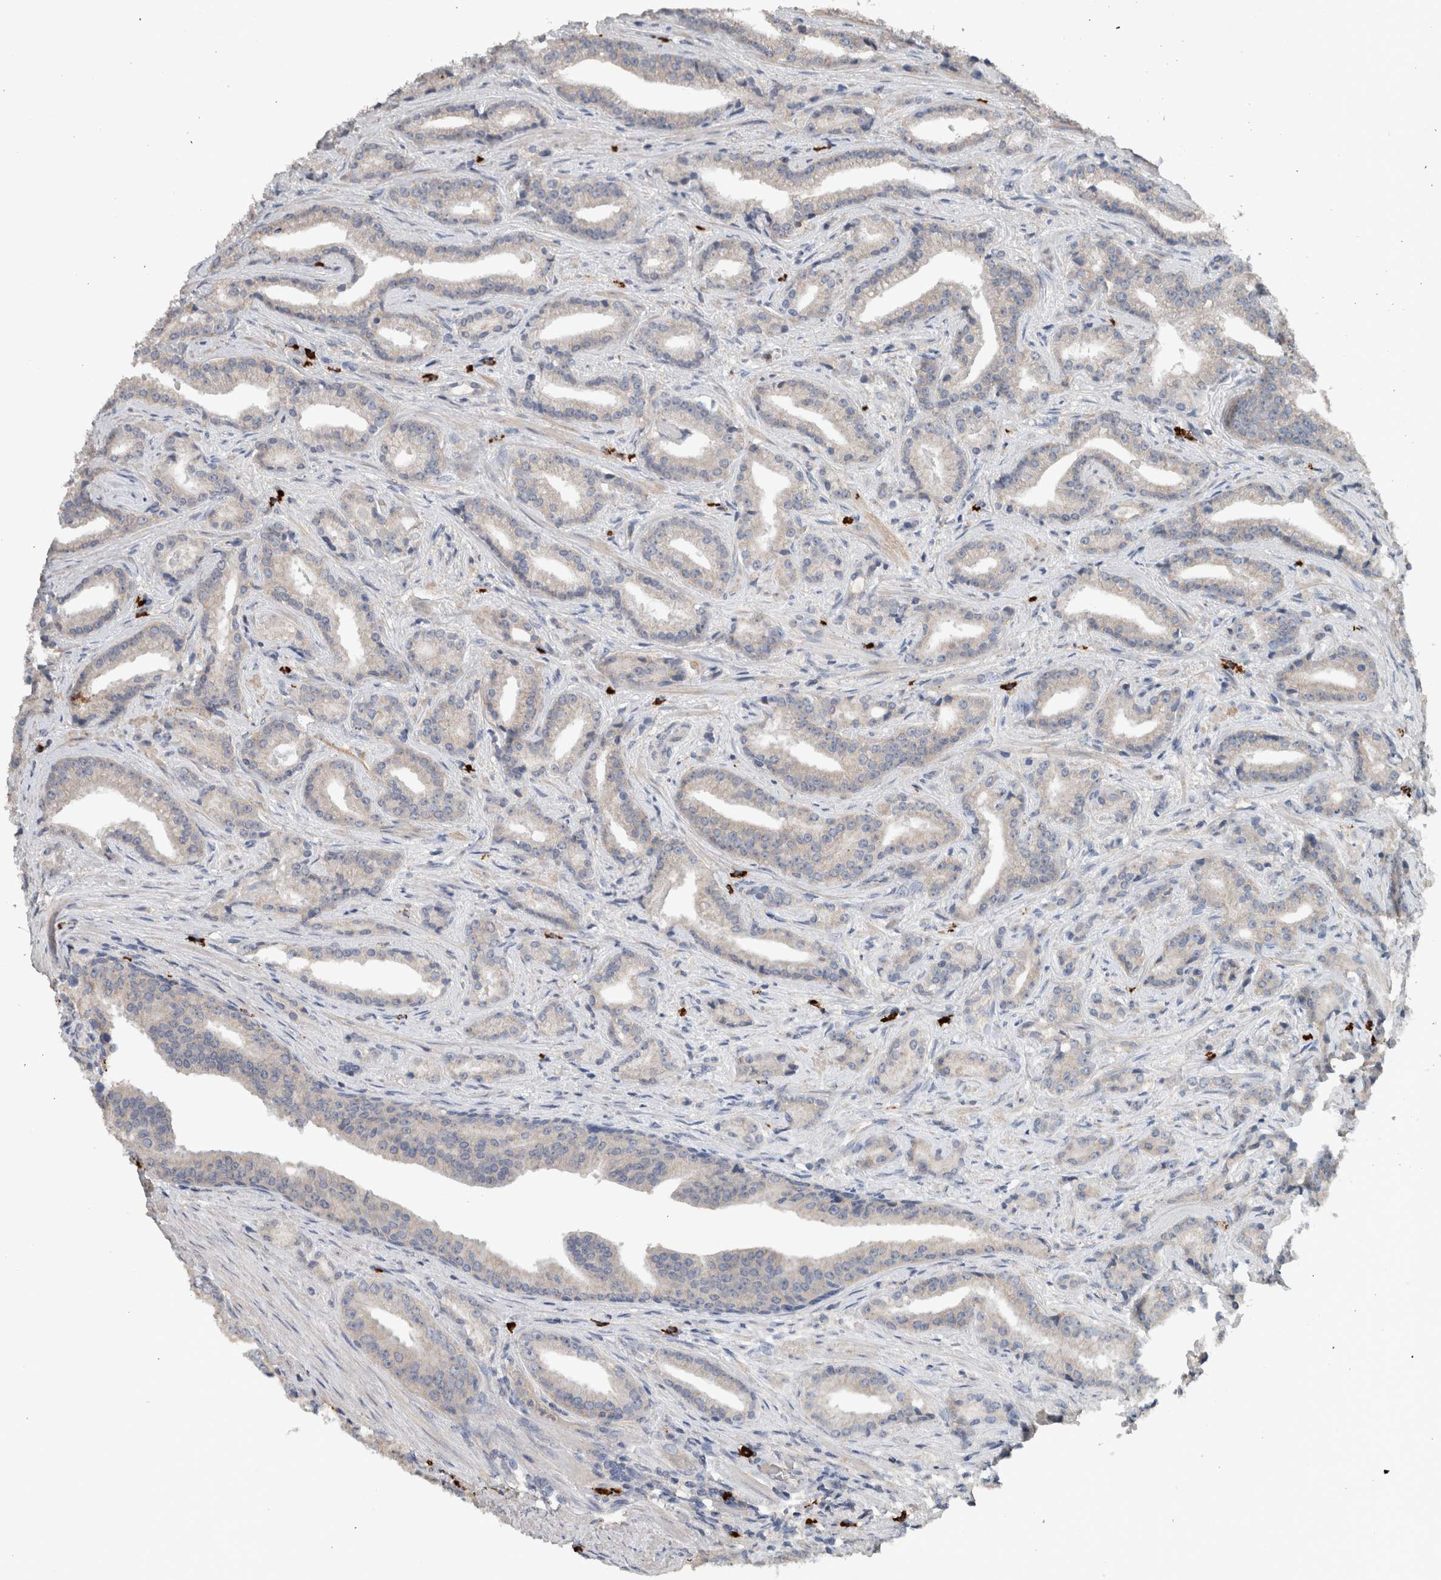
{"staining": {"intensity": "negative", "quantity": "none", "location": "none"}, "tissue": "prostate cancer", "cell_type": "Tumor cells", "image_type": "cancer", "snomed": [{"axis": "morphology", "description": "Adenocarcinoma, Low grade"}, {"axis": "topography", "description": "Prostate"}], "caption": "IHC micrograph of neoplastic tissue: prostate cancer stained with DAB (3,3'-diaminobenzidine) exhibits no significant protein staining in tumor cells.", "gene": "CRNN", "patient": {"sex": "male", "age": 67}}